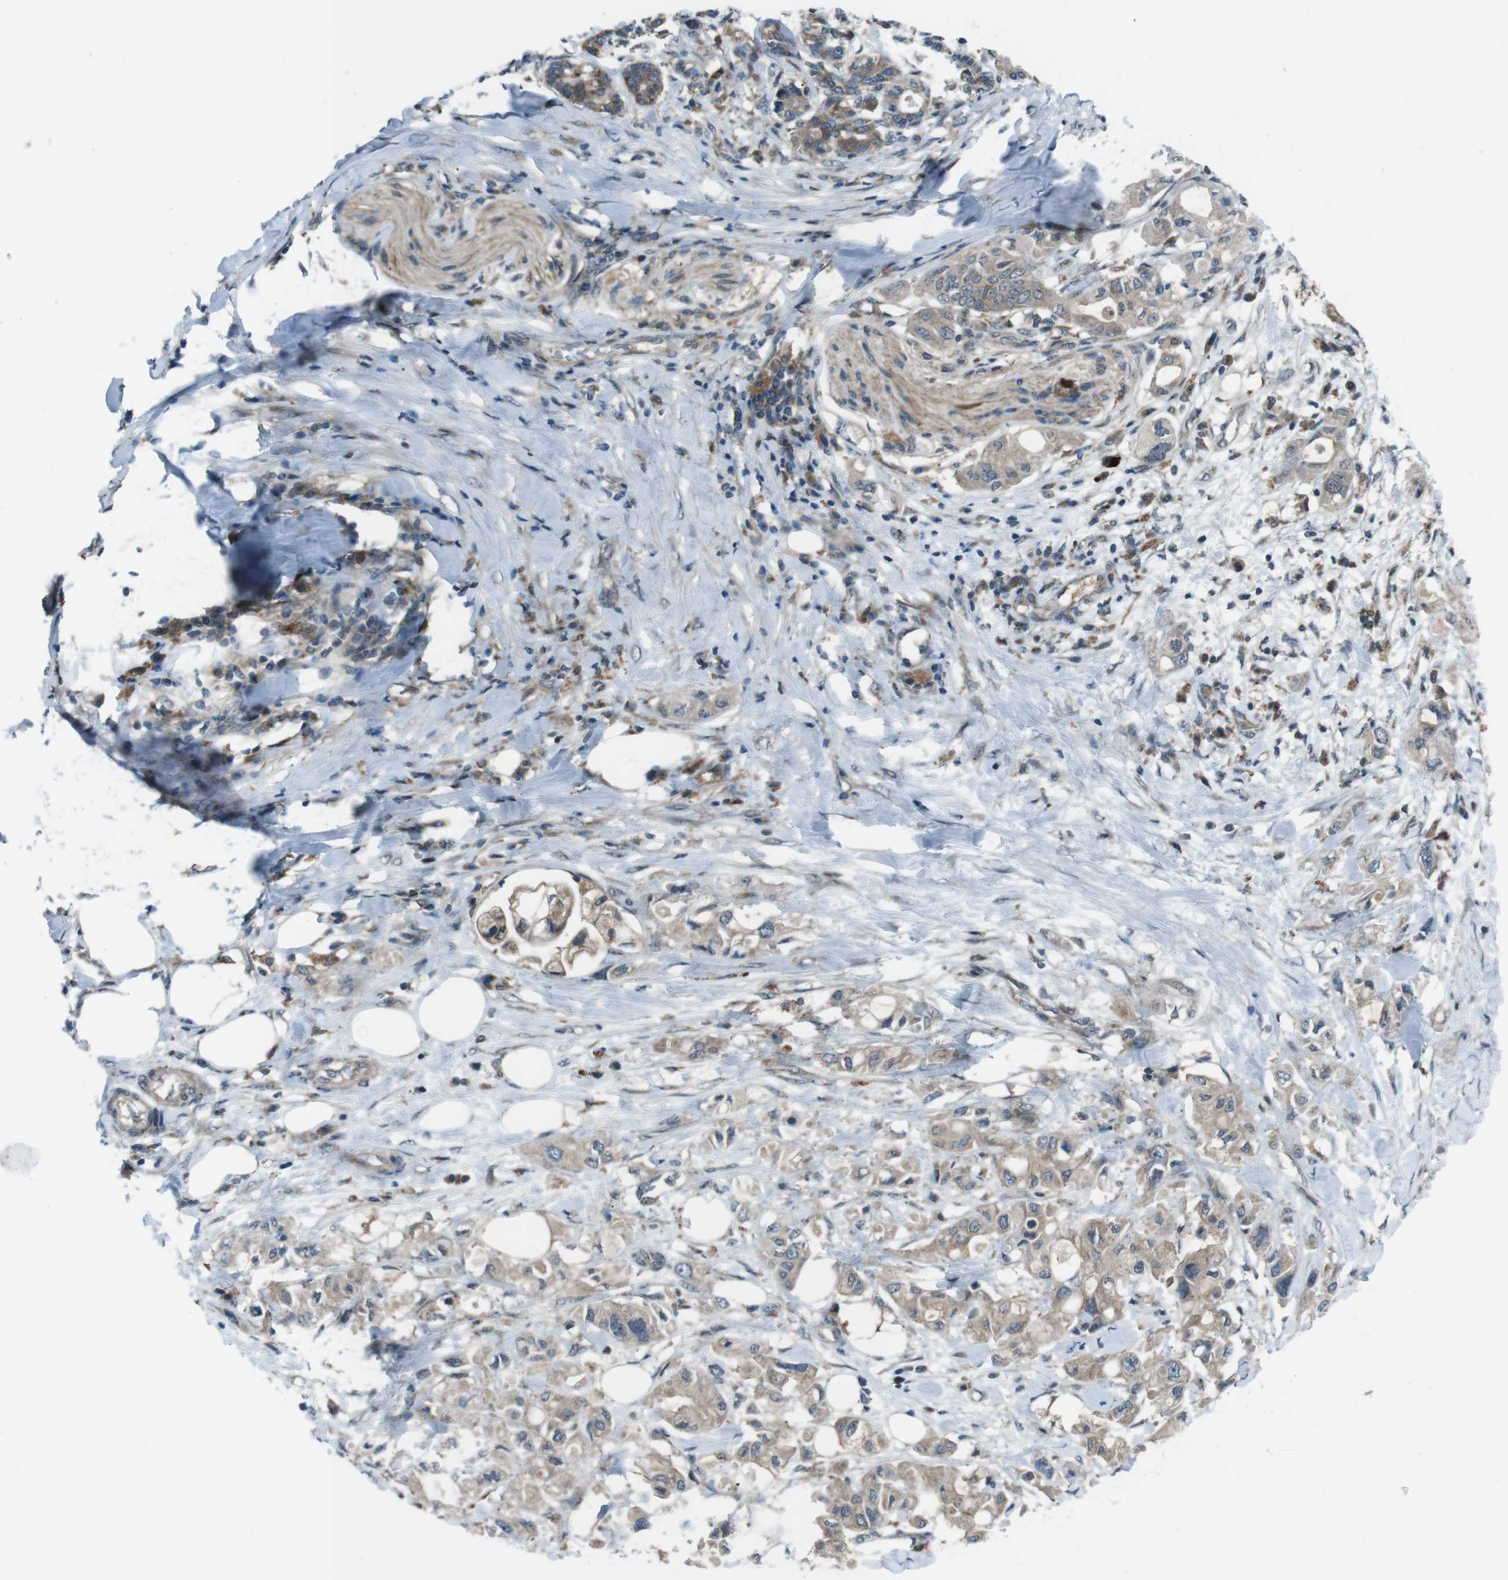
{"staining": {"intensity": "weak", "quantity": ">75%", "location": "cytoplasmic/membranous"}, "tissue": "pancreatic cancer", "cell_type": "Tumor cells", "image_type": "cancer", "snomed": [{"axis": "morphology", "description": "Adenocarcinoma, NOS"}, {"axis": "topography", "description": "Pancreas"}], "caption": "Human pancreatic cancer (adenocarcinoma) stained for a protein (brown) demonstrates weak cytoplasmic/membranous positive expression in approximately >75% of tumor cells.", "gene": "SLC27A4", "patient": {"sex": "female", "age": 56}}